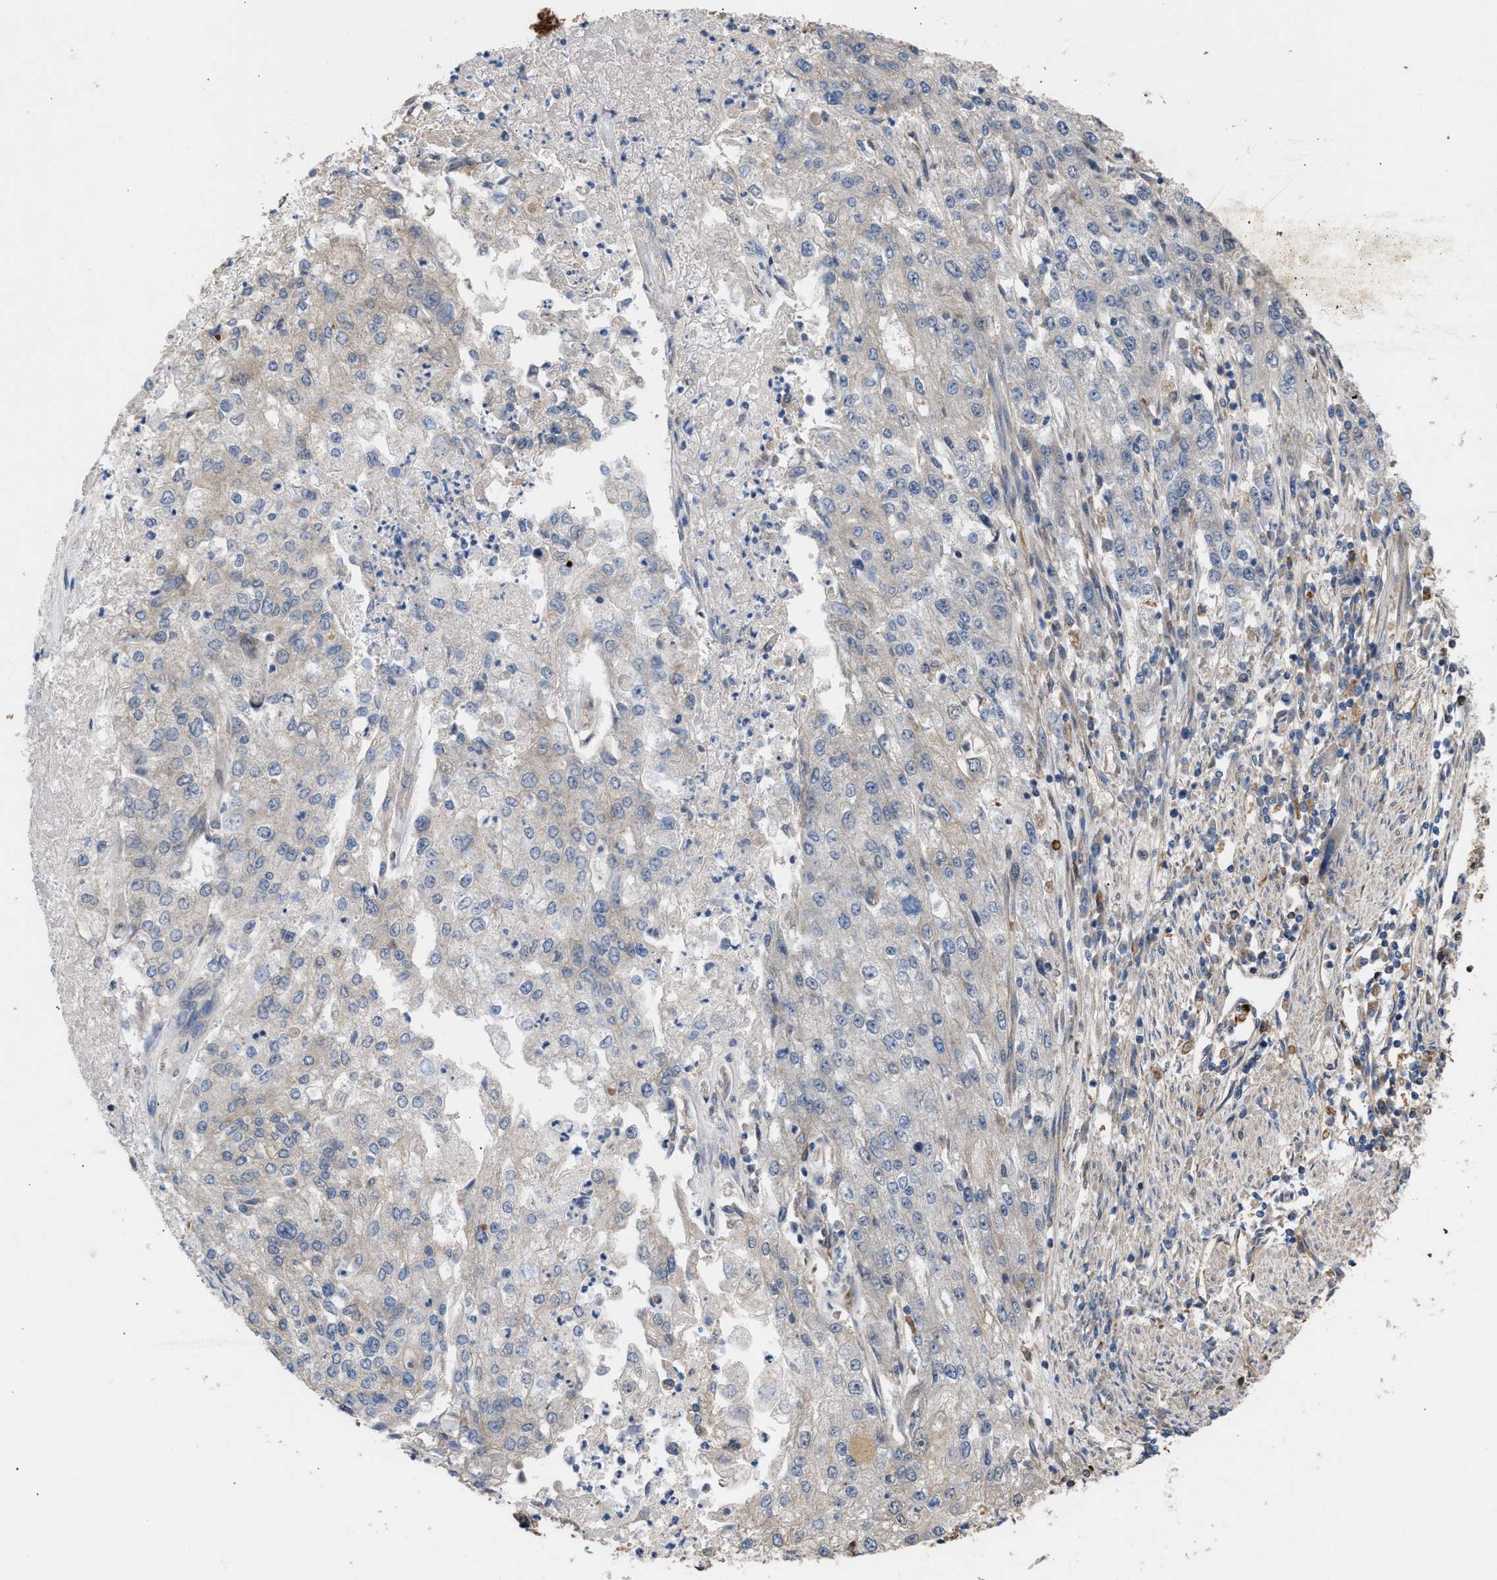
{"staining": {"intensity": "negative", "quantity": "none", "location": "none"}, "tissue": "endometrial cancer", "cell_type": "Tumor cells", "image_type": "cancer", "snomed": [{"axis": "morphology", "description": "Adenocarcinoma, NOS"}, {"axis": "topography", "description": "Endometrium"}], "caption": "An immunohistochemistry (IHC) photomicrograph of endometrial cancer is shown. There is no staining in tumor cells of endometrial cancer. (DAB immunohistochemistry (IHC) visualized using brightfield microscopy, high magnification).", "gene": "GCC1", "patient": {"sex": "female", "age": 49}}